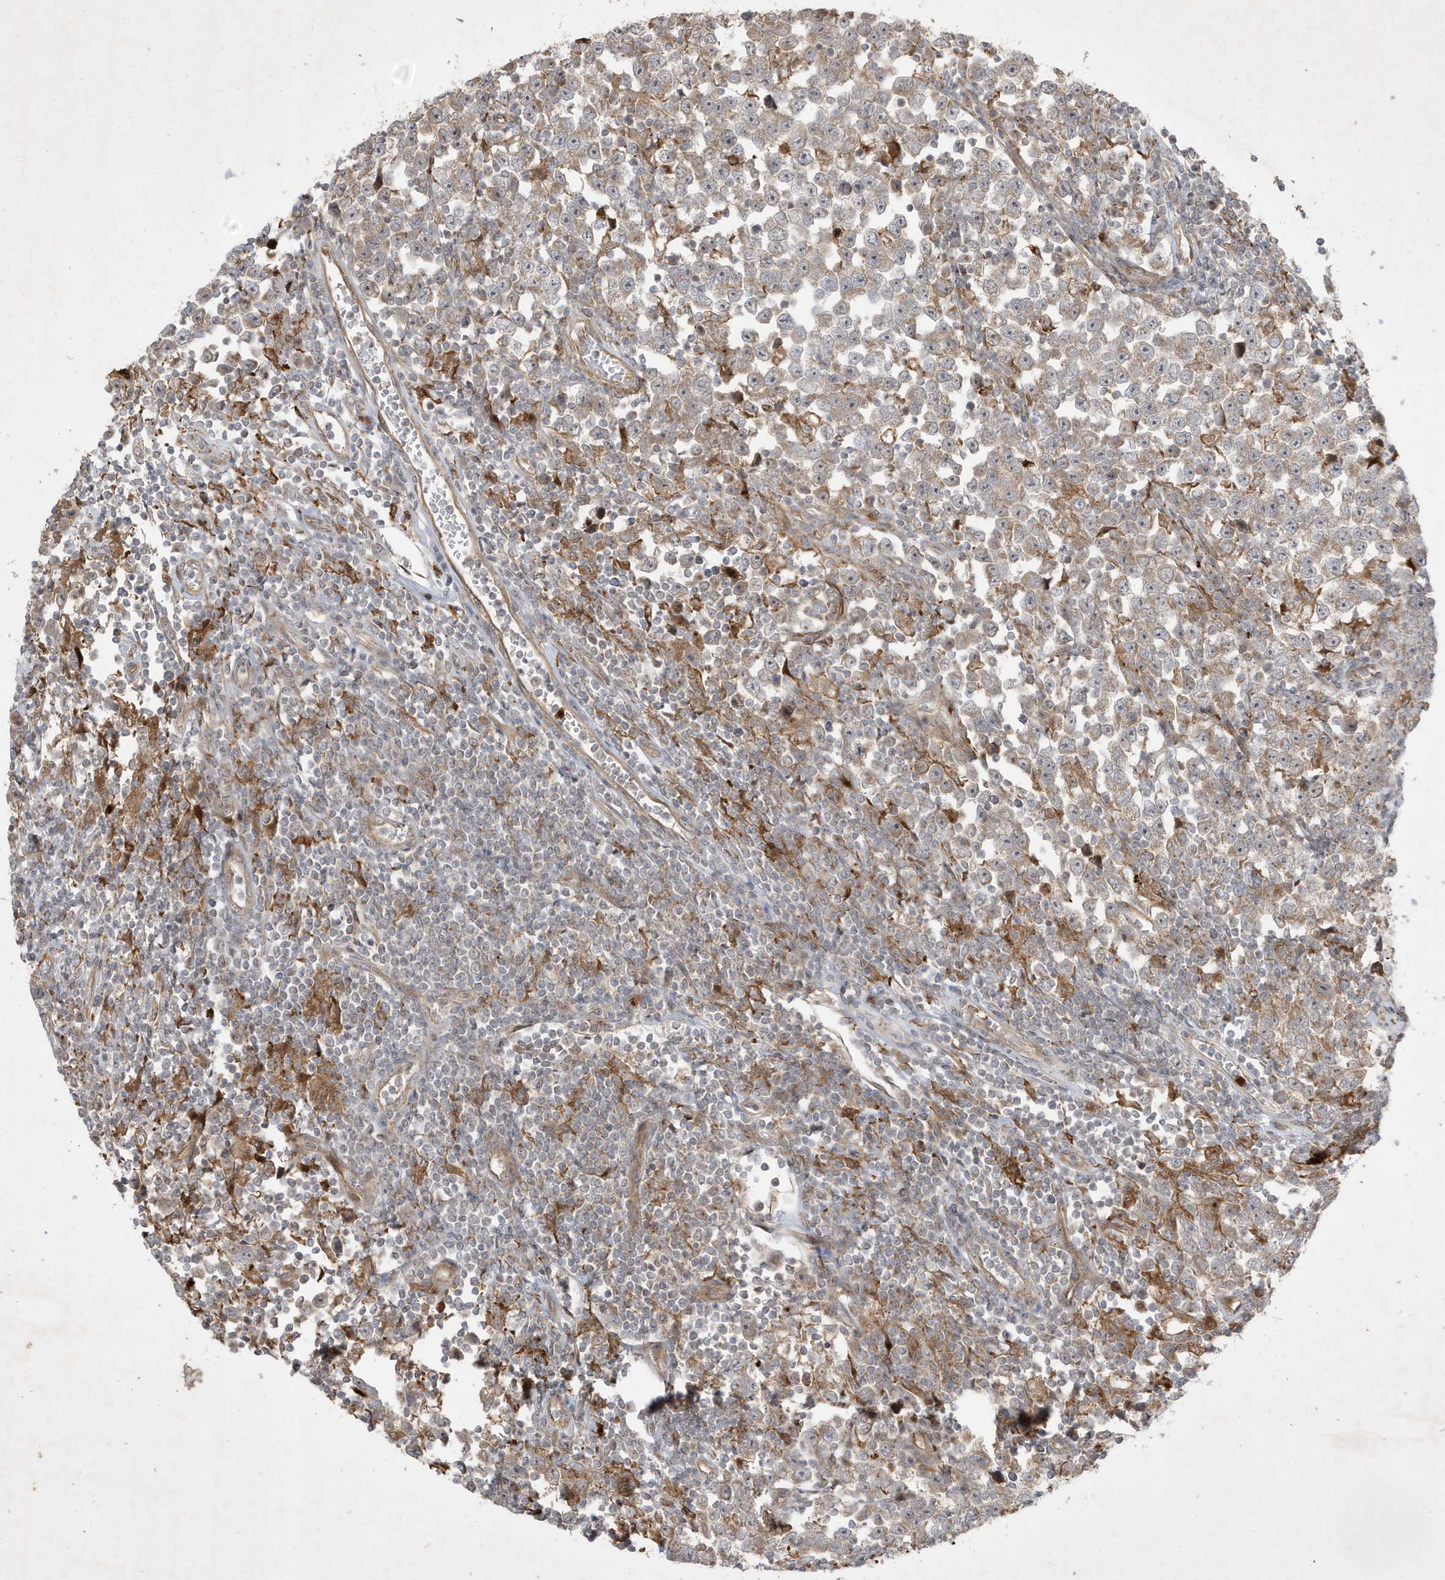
{"staining": {"intensity": "weak", "quantity": ">75%", "location": "cytoplasmic/membranous"}, "tissue": "testis cancer", "cell_type": "Tumor cells", "image_type": "cancer", "snomed": [{"axis": "morphology", "description": "Normal tissue, NOS"}, {"axis": "morphology", "description": "Seminoma, NOS"}, {"axis": "topography", "description": "Testis"}], "caption": "DAB immunohistochemical staining of human testis cancer reveals weak cytoplasmic/membranous protein staining in about >75% of tumor cells. The staining was performed using DAB (3,3'-diaminobenzidine) to visualize the protein expression in brown, while the nuclei were stained in blue with hematoxylin (Magnification: 20x).", "gene": "IFT57", "patient": {"sex": "male", "age": 43}}